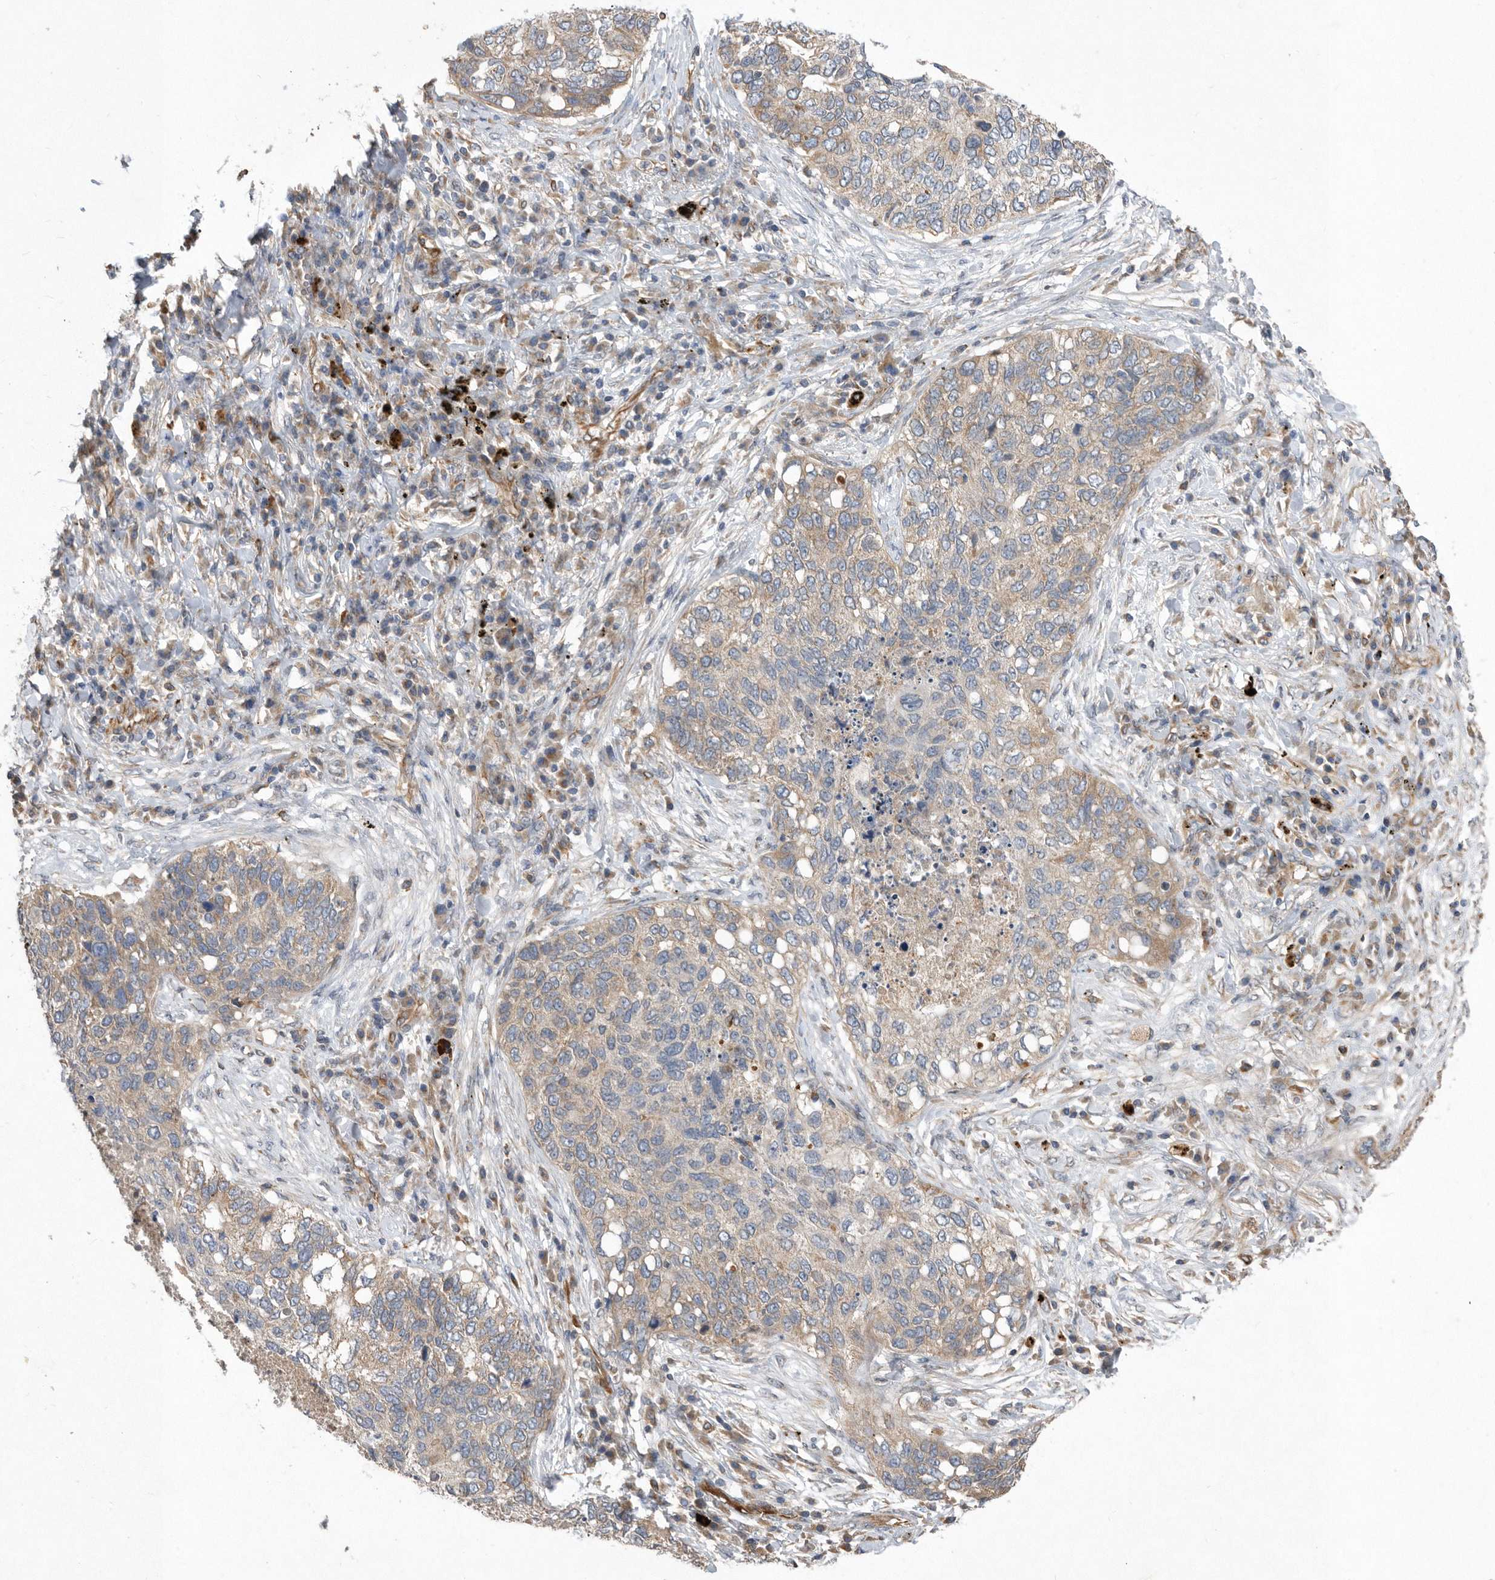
{"staining": {"intensity": "weak", "quantity": "25%-75%", "location": "cytoplasmic/membranous"}, "tissue": "lung cancer", "cell_type": "Tumor cells", "image_type": "cancer", "snomed": [{"axis": "morphology", "description": "Squamous cell carcinoma, NOS"}, {"axis": "topography", "description": "Lung"}], "caption": "A photomicrograph of human lung squamous cell carcinoma stained for a protein demonstrates weak cytoplasmic/membranous brown staining in tumor cells.", "gene": "PON2", "patient": {"sex": "female", "age": 63}}